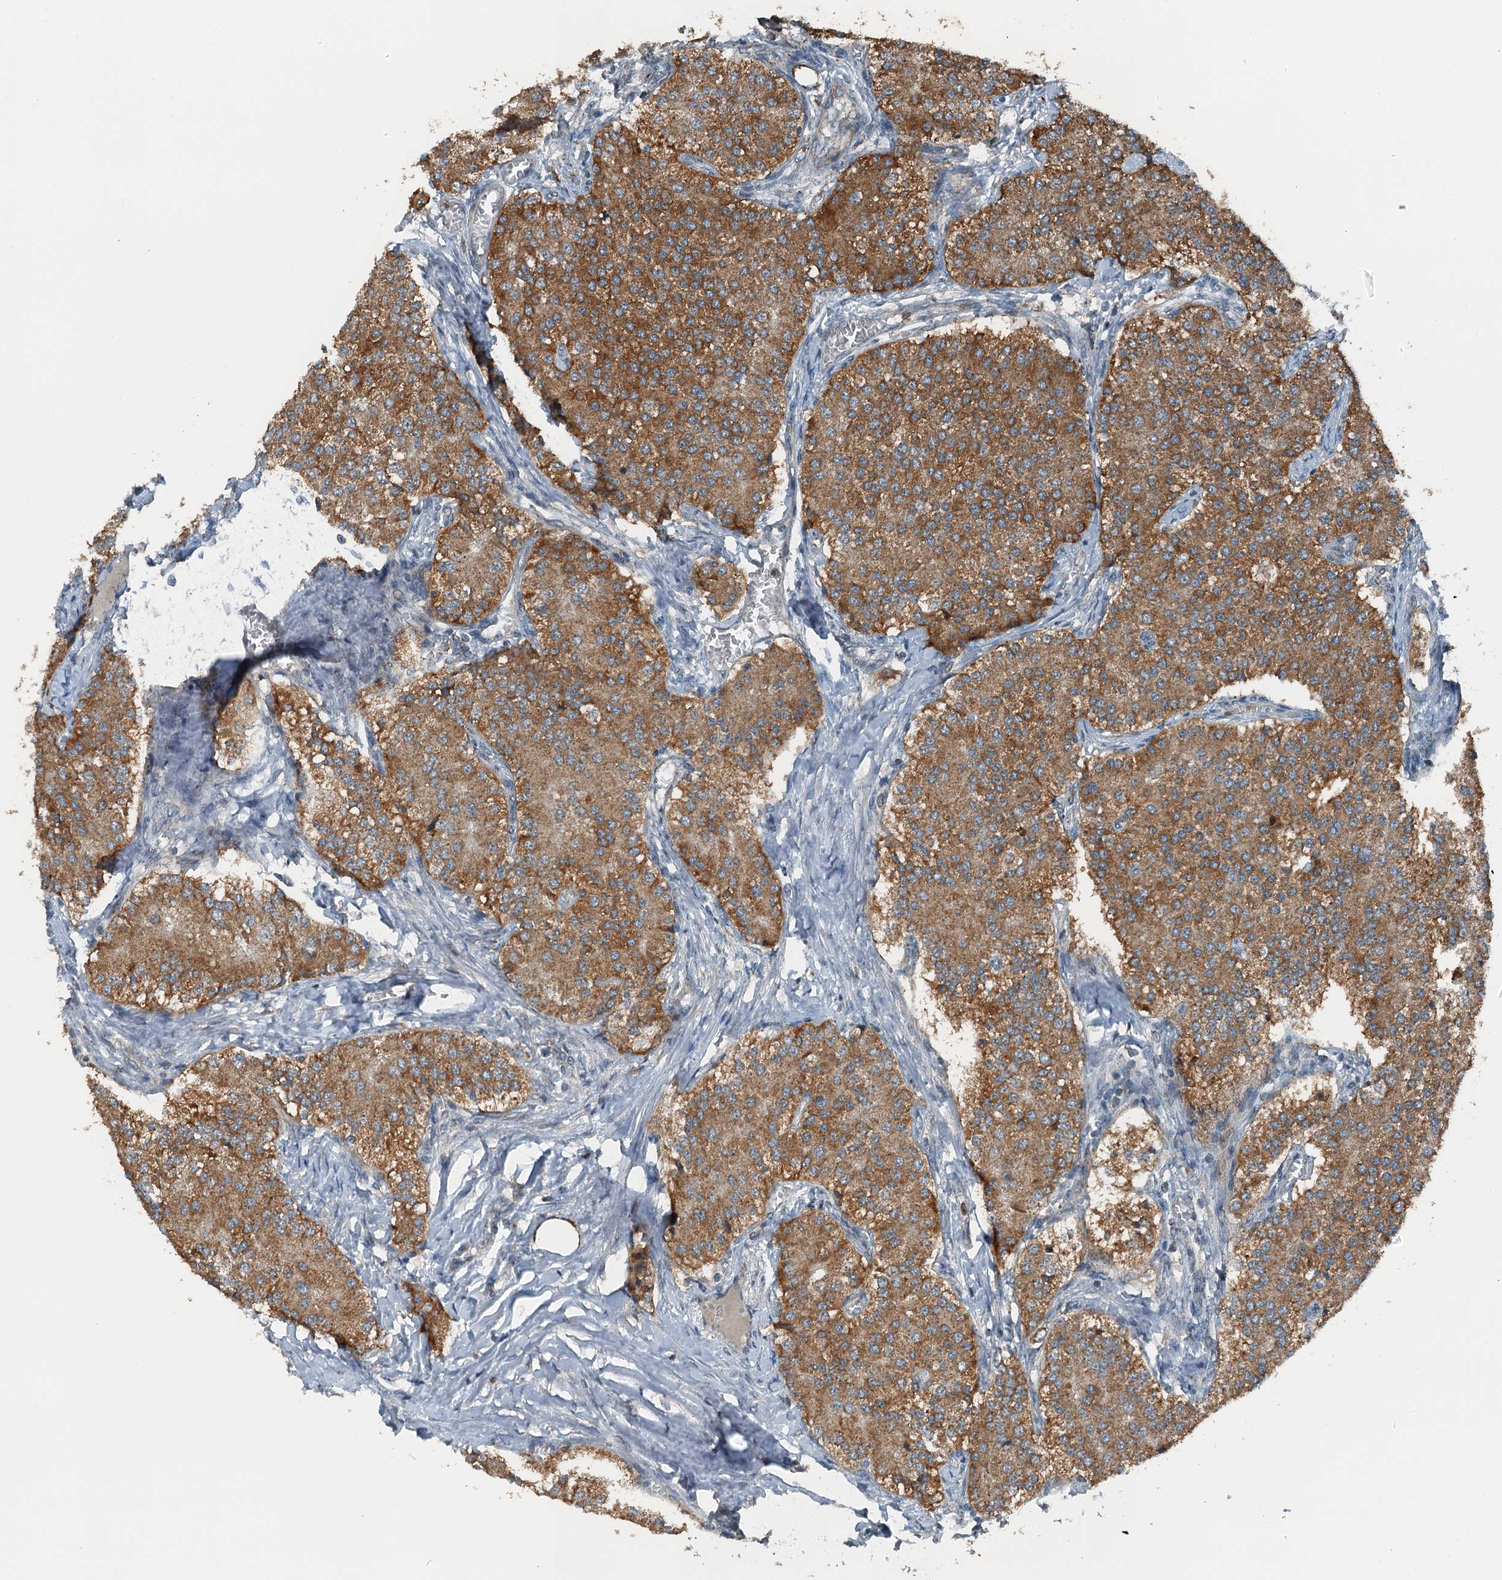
{"staining": {"intensity": "moderate", "quantity": ">75%", "location": "cytoplasmic/membranous"}, "tissue": "carcinoid", "cell_type": "Tumor cells", "image_type": "cancer", "snomed": [{"axis": "morphology", "description": "Carcinoid, malignant, NOS"}, {"axis": "topography", "description": "Colon"}], "caption": "Carcinoid stained for a protein (brown) displays moderate cytoplasmic/membranous positive staining in approximately >75% of tumor cells.", "gene": "BMERB1", "patient": {"sex": "female", "age": 52}}